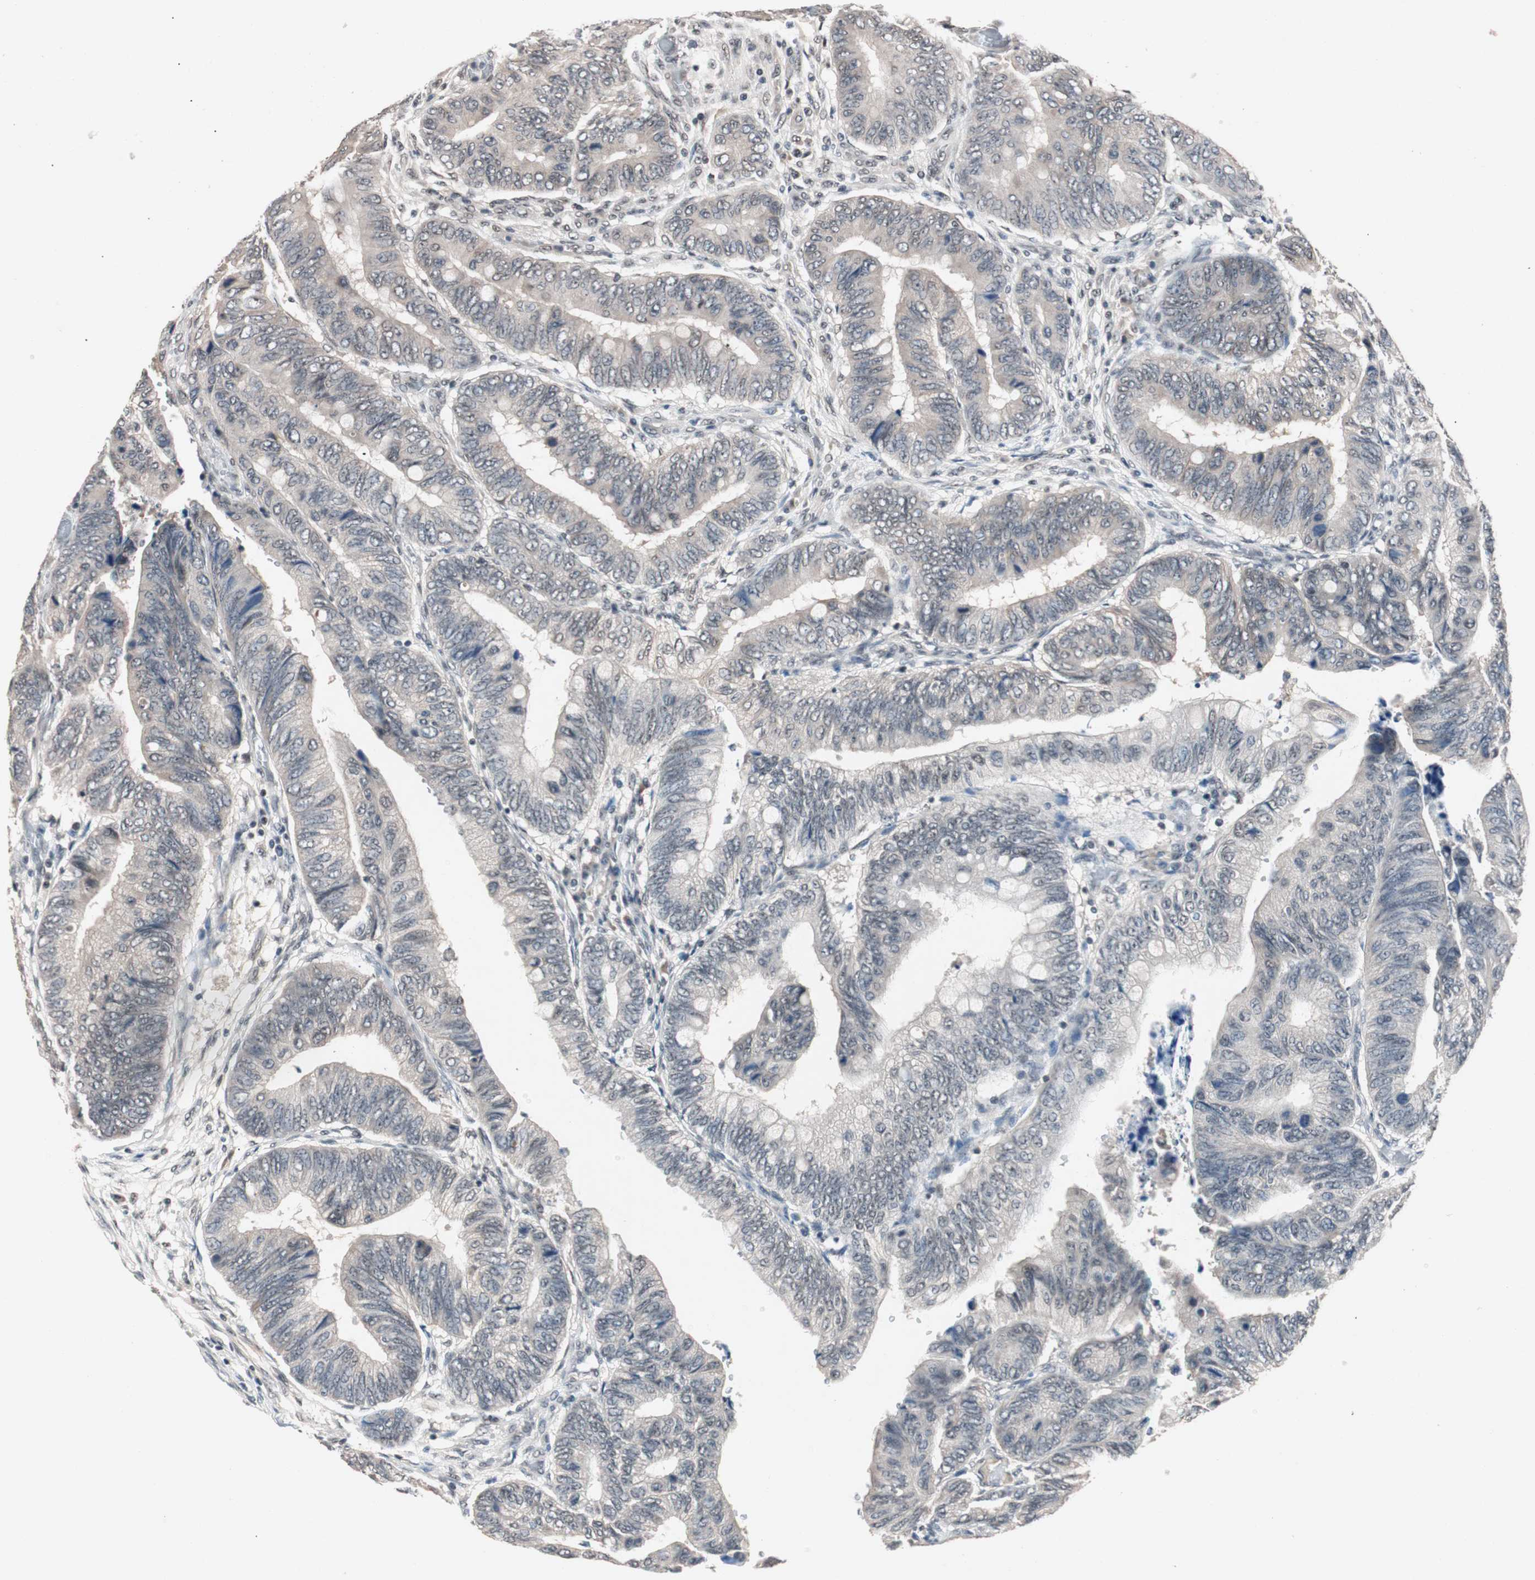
{"staining": {"intensity": "weak", "quantity": "<25%", "location": "nuclear"}, "tissue": "colorectal cancer", "cell_type": "Tumor cells", "image_type": "cancer", "snomed": [{"axis": "morphology", "description": "Normal tissue, NOS"}, {"axis": "morphology", "description": "Adenocarcinoma, NOS"}, {"axis": "topography", "description": "Rectum"}, {"axis": "topography", "description": "Peripheral nerve tissue"}], "caption": "The immunohistochemistry (IHC) histopathology image has no significant expression in tumor cells of colorectal cancer tissue.", "gene": "NFRKB", "patient": {"sex": "male", "age": 92}}